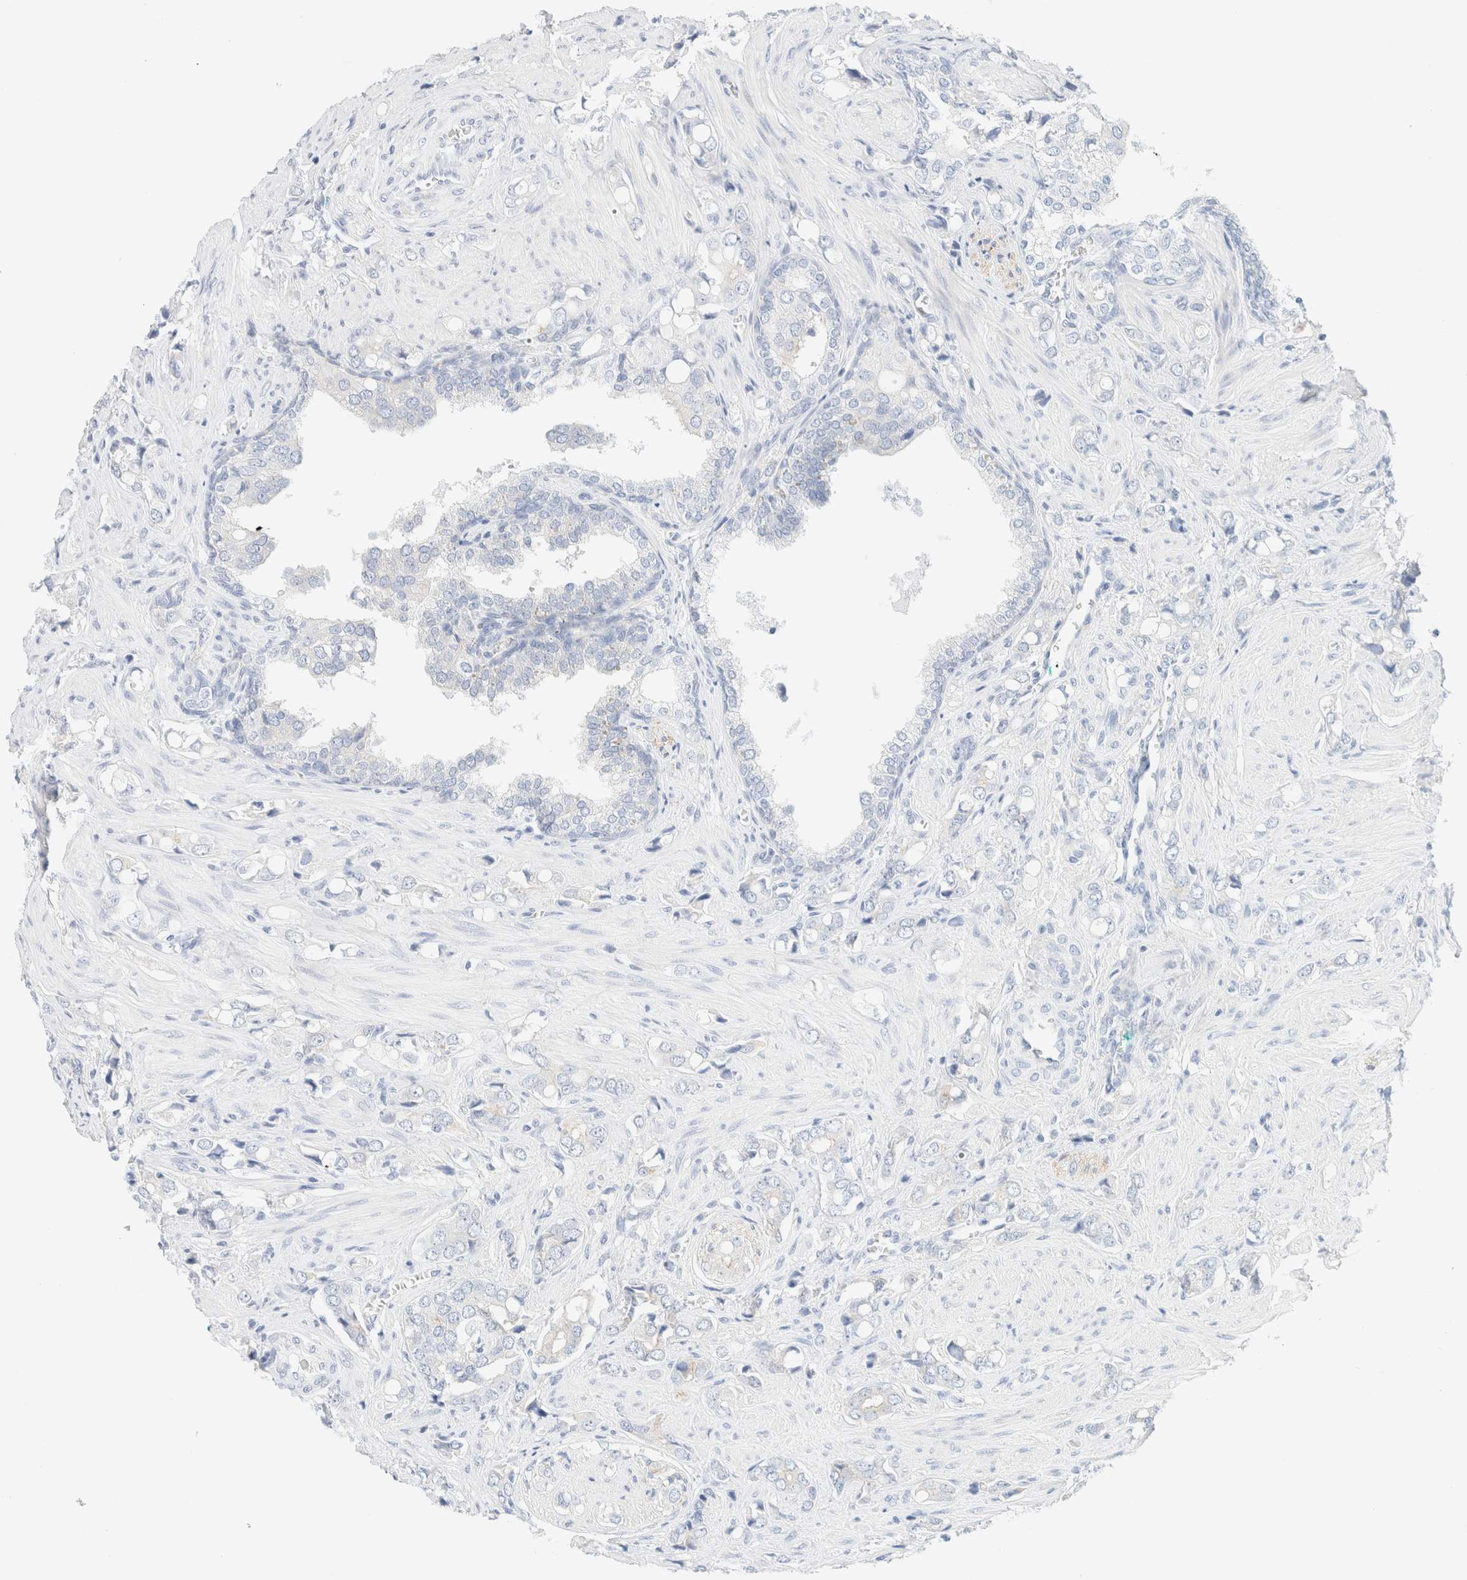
{"staining": {"intensity": "negative", "quantity": "none", "location": "none"}, "tissue": "prostate cancer", "cell_type": "Tumor cells", "image_type": "cancer", "snomed": [{"axis": "morphology", "description": "Adenocarcinoma, High grade"}, {"axis": "topography", "description": "Prostate"}], "caption": "Human prostate cancer stained for a protein using immunohistochemistry (IHC) shows no expression in tumor cells.", "gene": "UNC13B", "patient": {"sex": "male", "age": 52}}